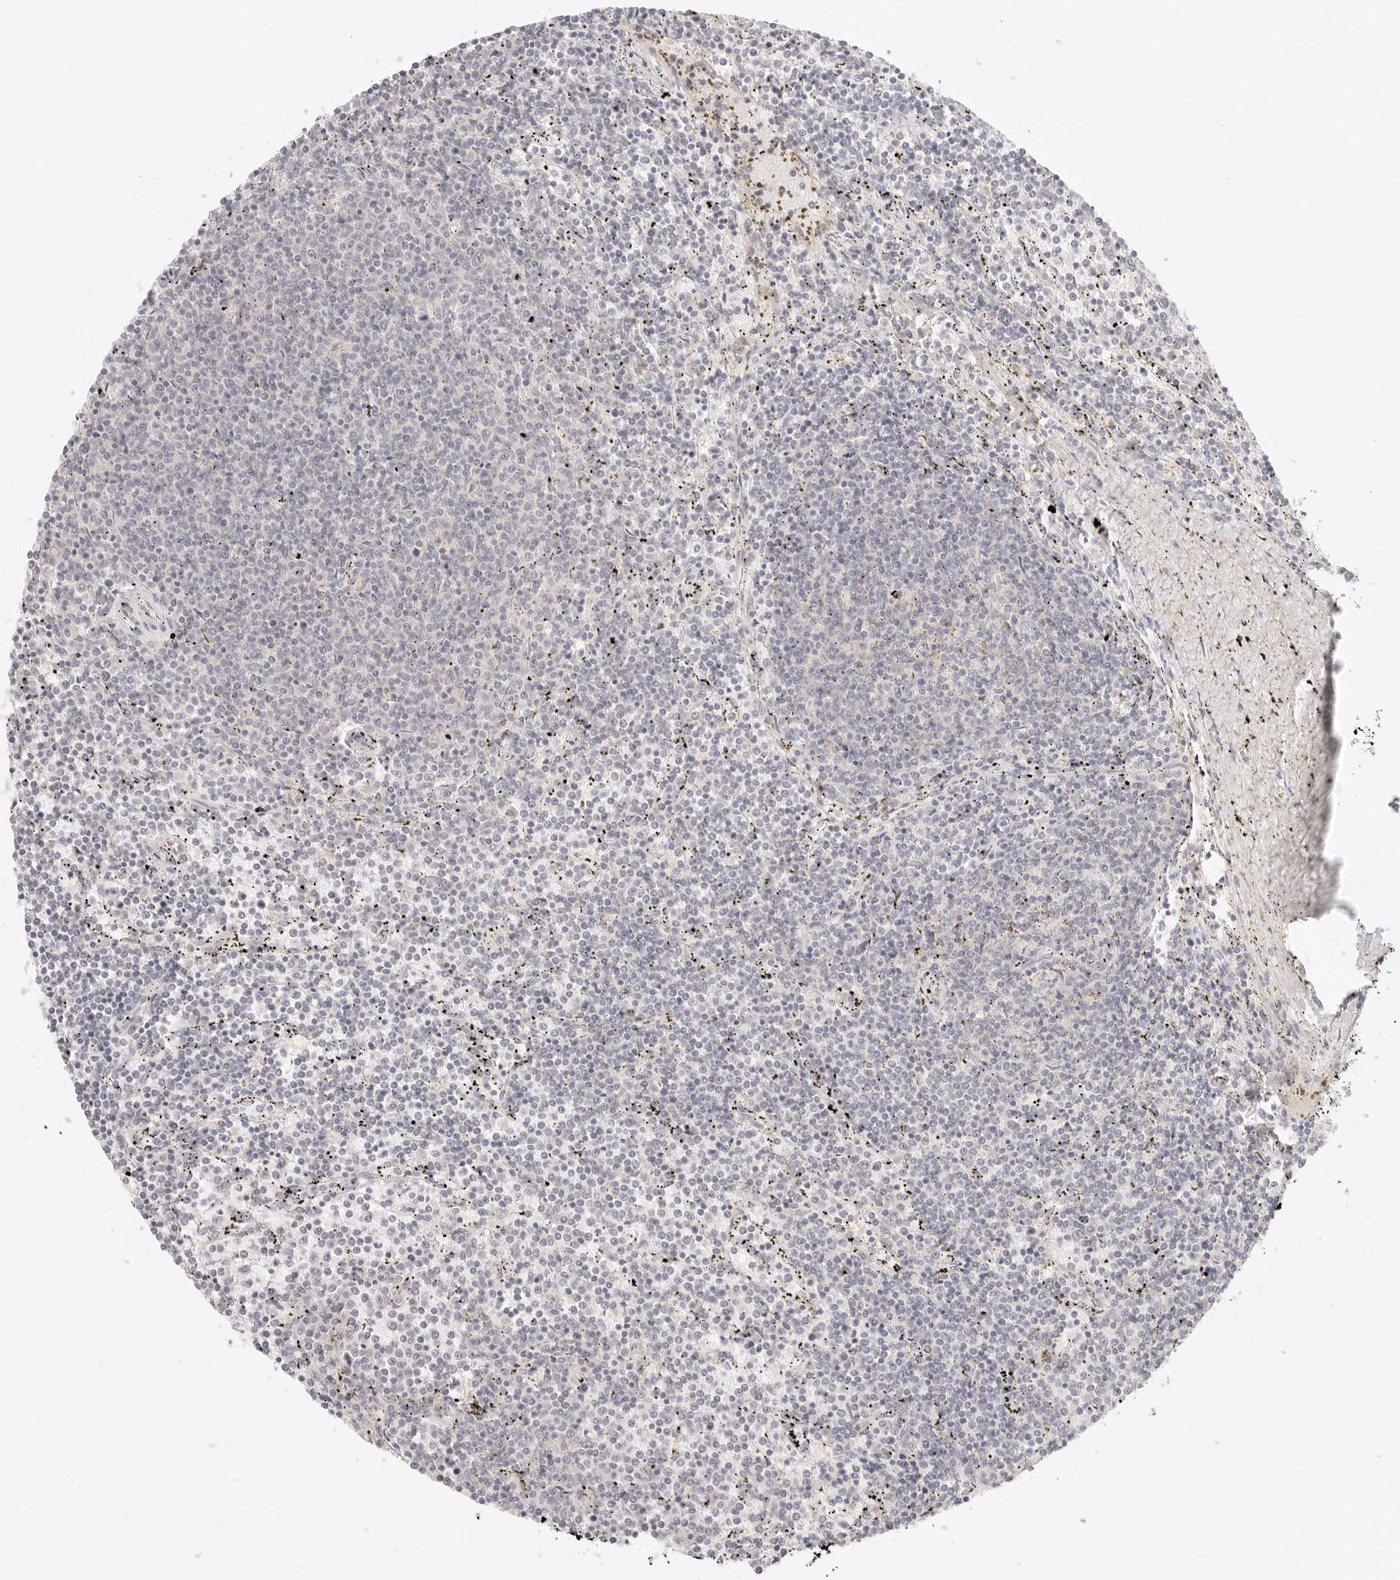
{"staining": {"intensity": "negative", "quantity": "none", "location": "none"}, "tissue": "lymphoma", "cell_type": "Tumor cells", "image_type": "cancer", "snomed": [{"axis": "morphology", "description": "Malignant lymphoma, non-Hodgkin's type, Low grade"}, {"axis": "topography", "description": "Spleen"}], "caption": "Immunohistochemistry (IHC) image of neoplastic tissue: lymphoma stained with DAB exhibits no significant protein expression in tumor cells.", "gene": "SPHK1", "patient": {"sex": "female", "age": 50}}